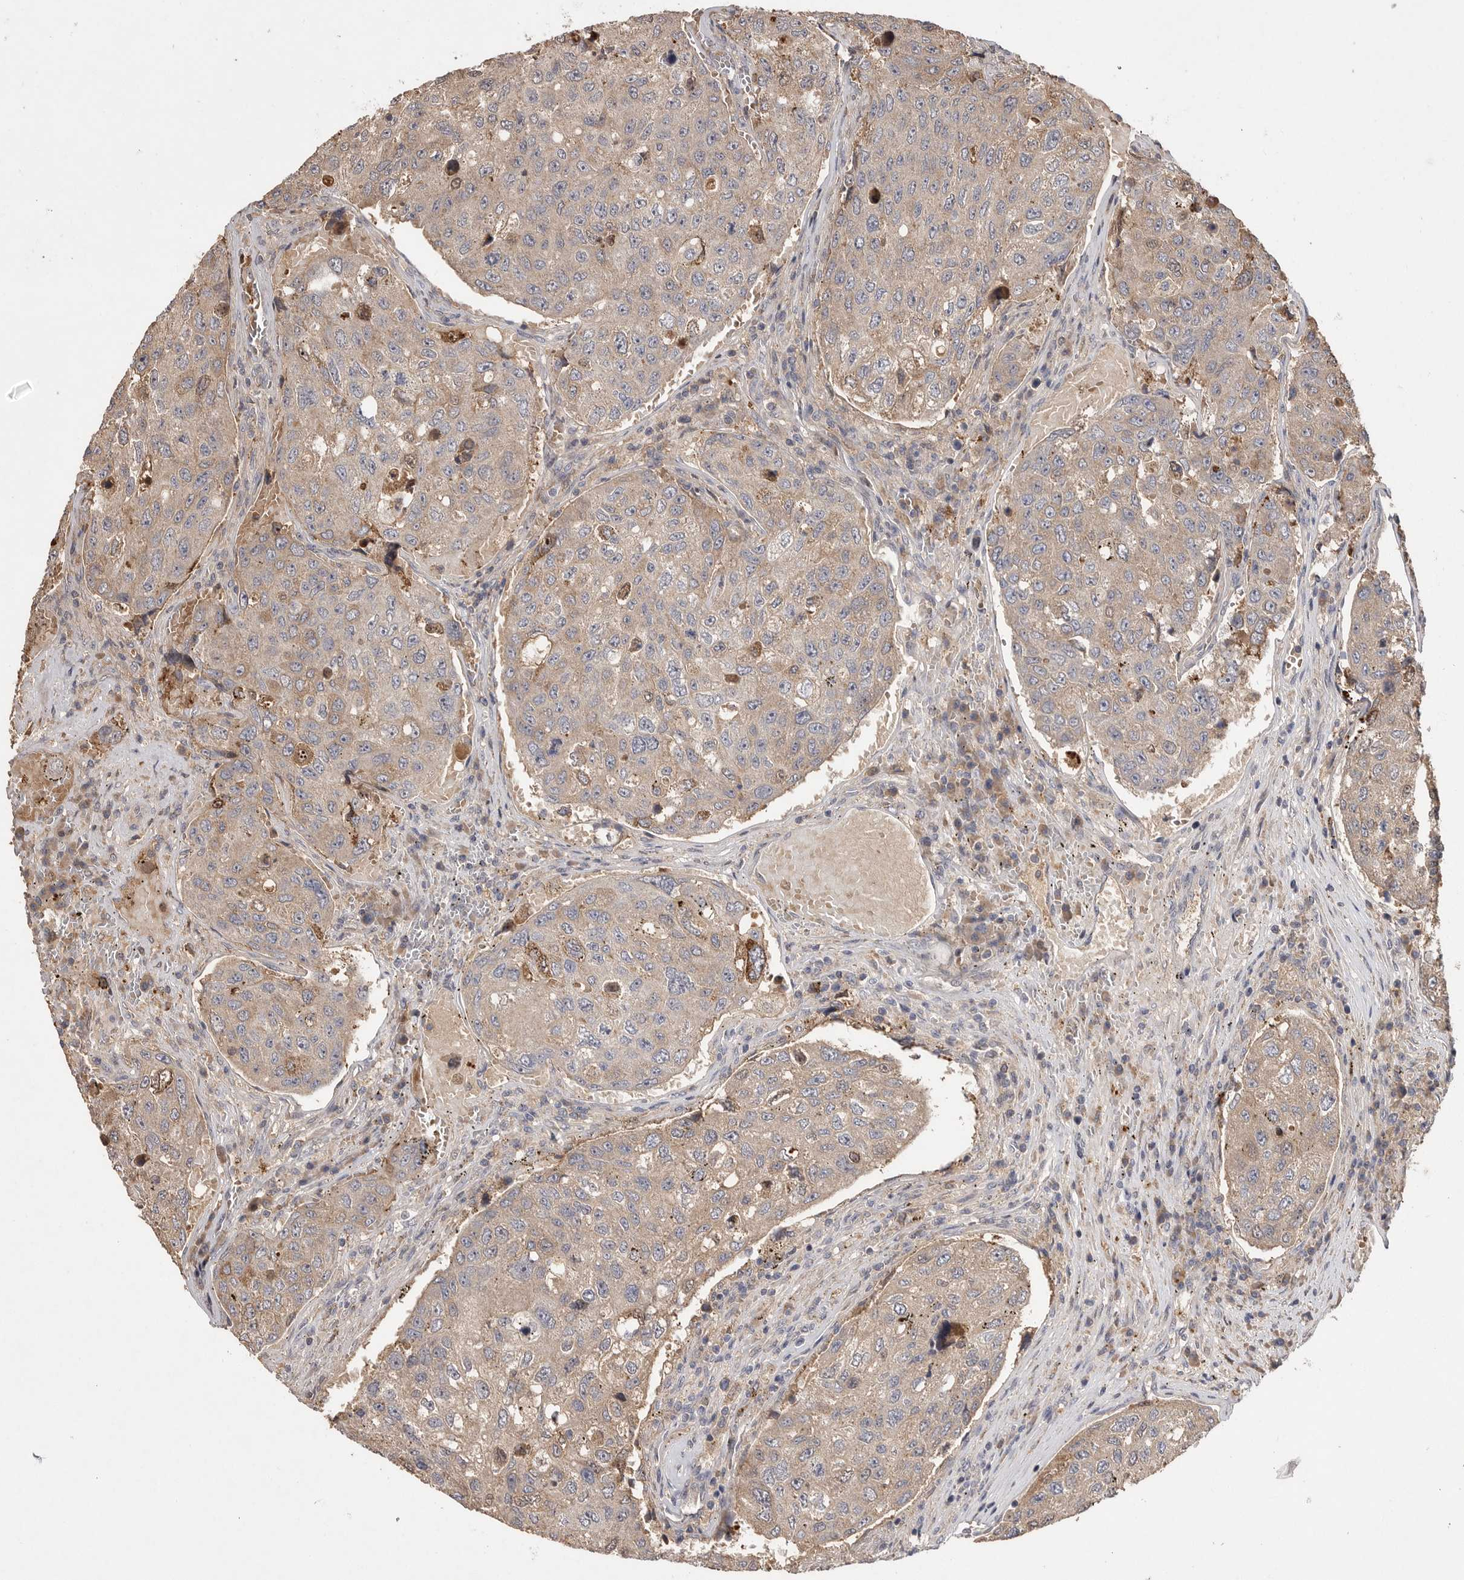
{"staining": {"intensity": "weak", "quantity": "25%-75%", "location": "cytoplasmic/membranous"}, "tissue": "urothelial cancer", "cell_type": "Tumor cells", "image_type": "cancer", "snomed": [{"axis": "morphology", "description": "Urothelial carcinoma, High grade"}, {"axis": "topography", "description": "Lymph node"}, {"axis": "topography", "description": "Urinary bladder"}], "caption": "High-grade urothelial carcinoma stained with a protein marker demonstrates weak staining in tumor cells.", "gene": "VN1R4", "patient": {"sex": "male", "age": 51}}